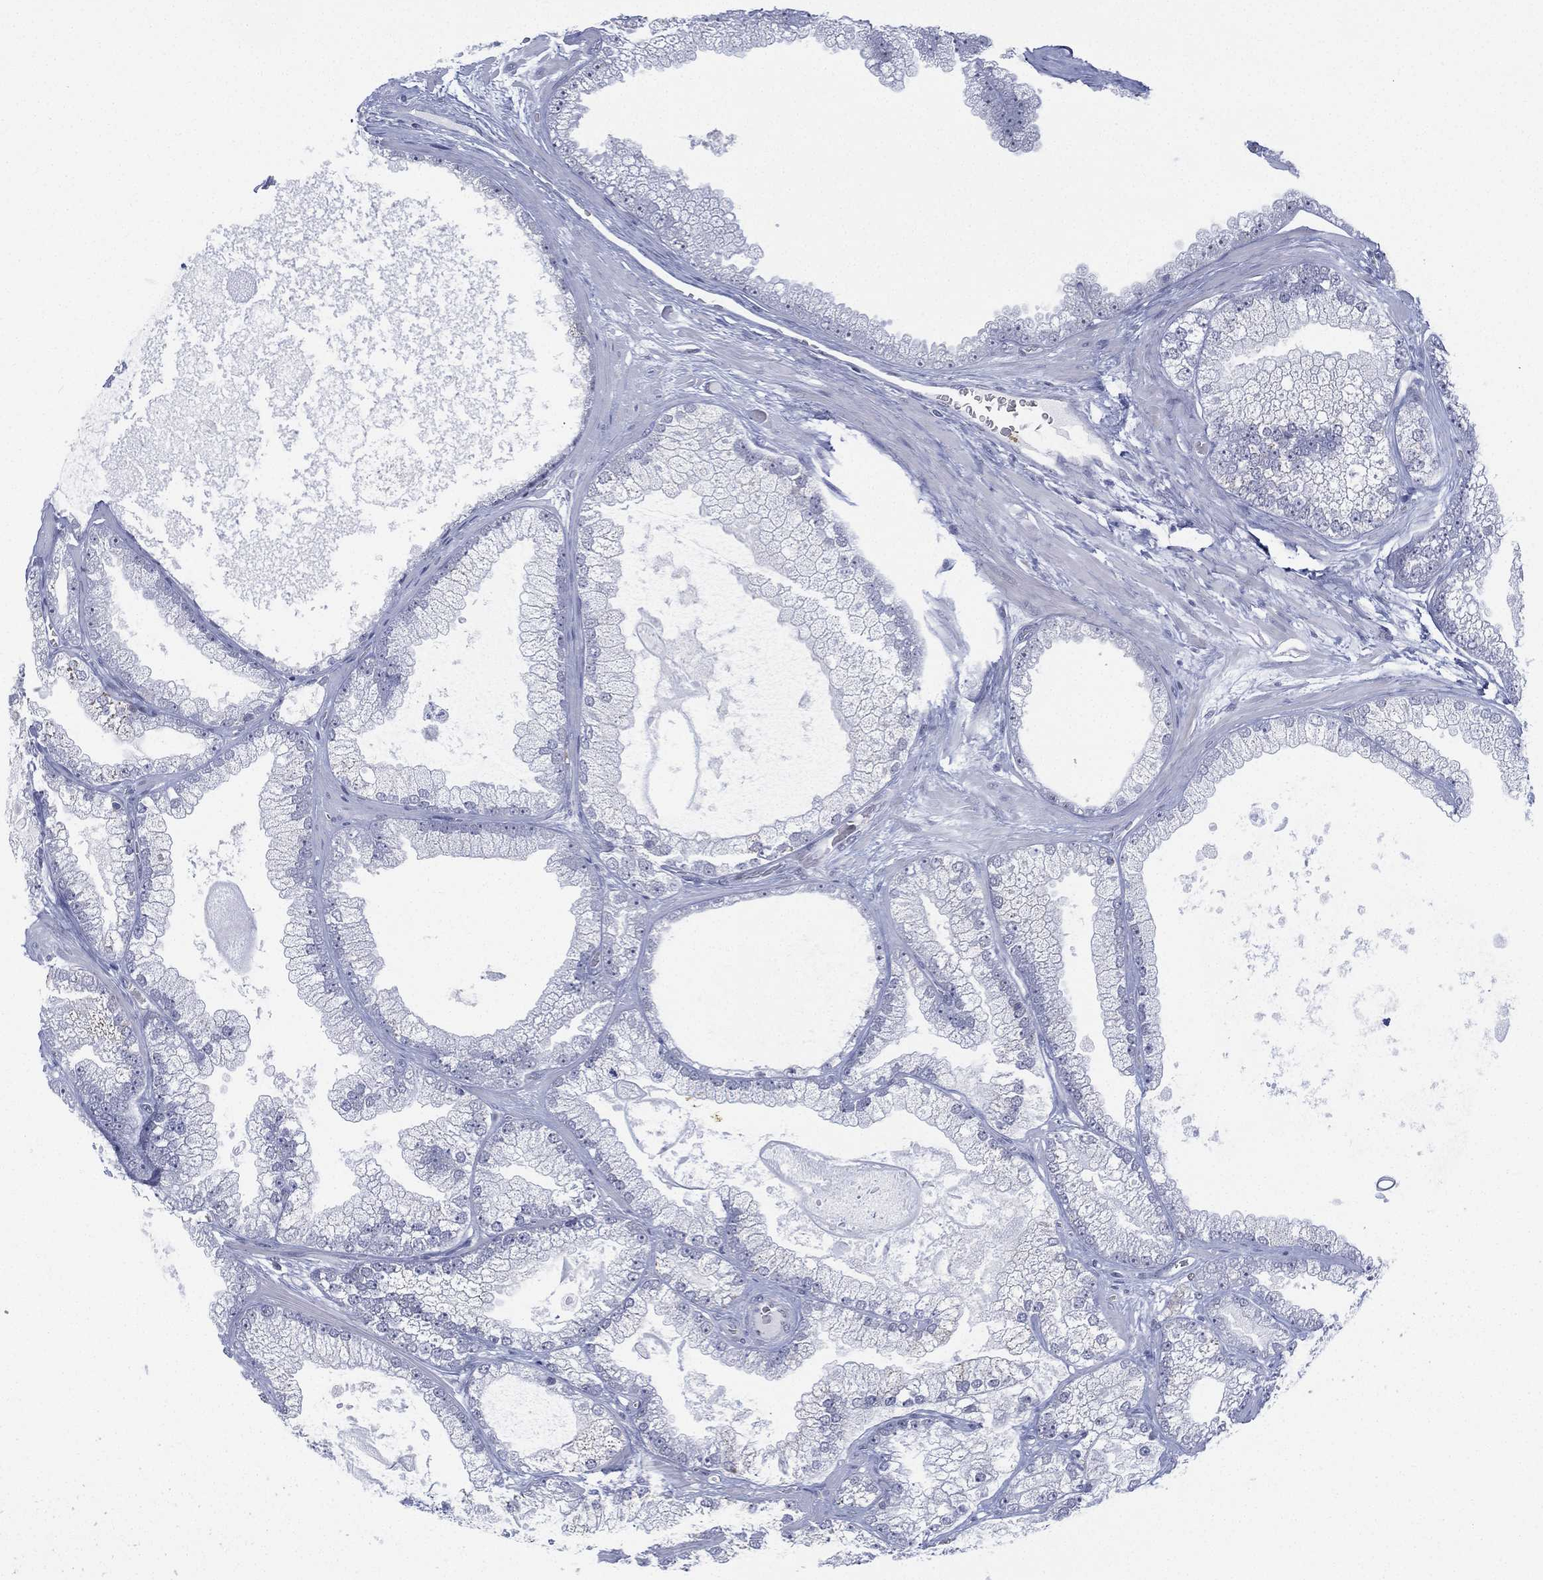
{"staining": {"intensity": "negative", "quantity": "none", "location": "none"}, "tissue": "prostate cancer", "cell_type": "Tumor cells", "image_type": "cancer", "snomed": [{"axis": "morphology", "description": "Adenocarcinoma, Low grade"}, {"axis": "topography", "description": "Prostate"}], "caption": "IHC histopathology image of human prostate low-grade adenocarcinoma stained for a protein (brown), which shows no positivity in tumor cells. The staining was performed using DAB (3,3'-diaminobenzidine) to visualize the protein expression in brown, while the nuclei were stained in blue with hematoxylin (Magnification: 20x).", "gene": "ZNF711", "patient": {"sex": "male", "age": 57}}